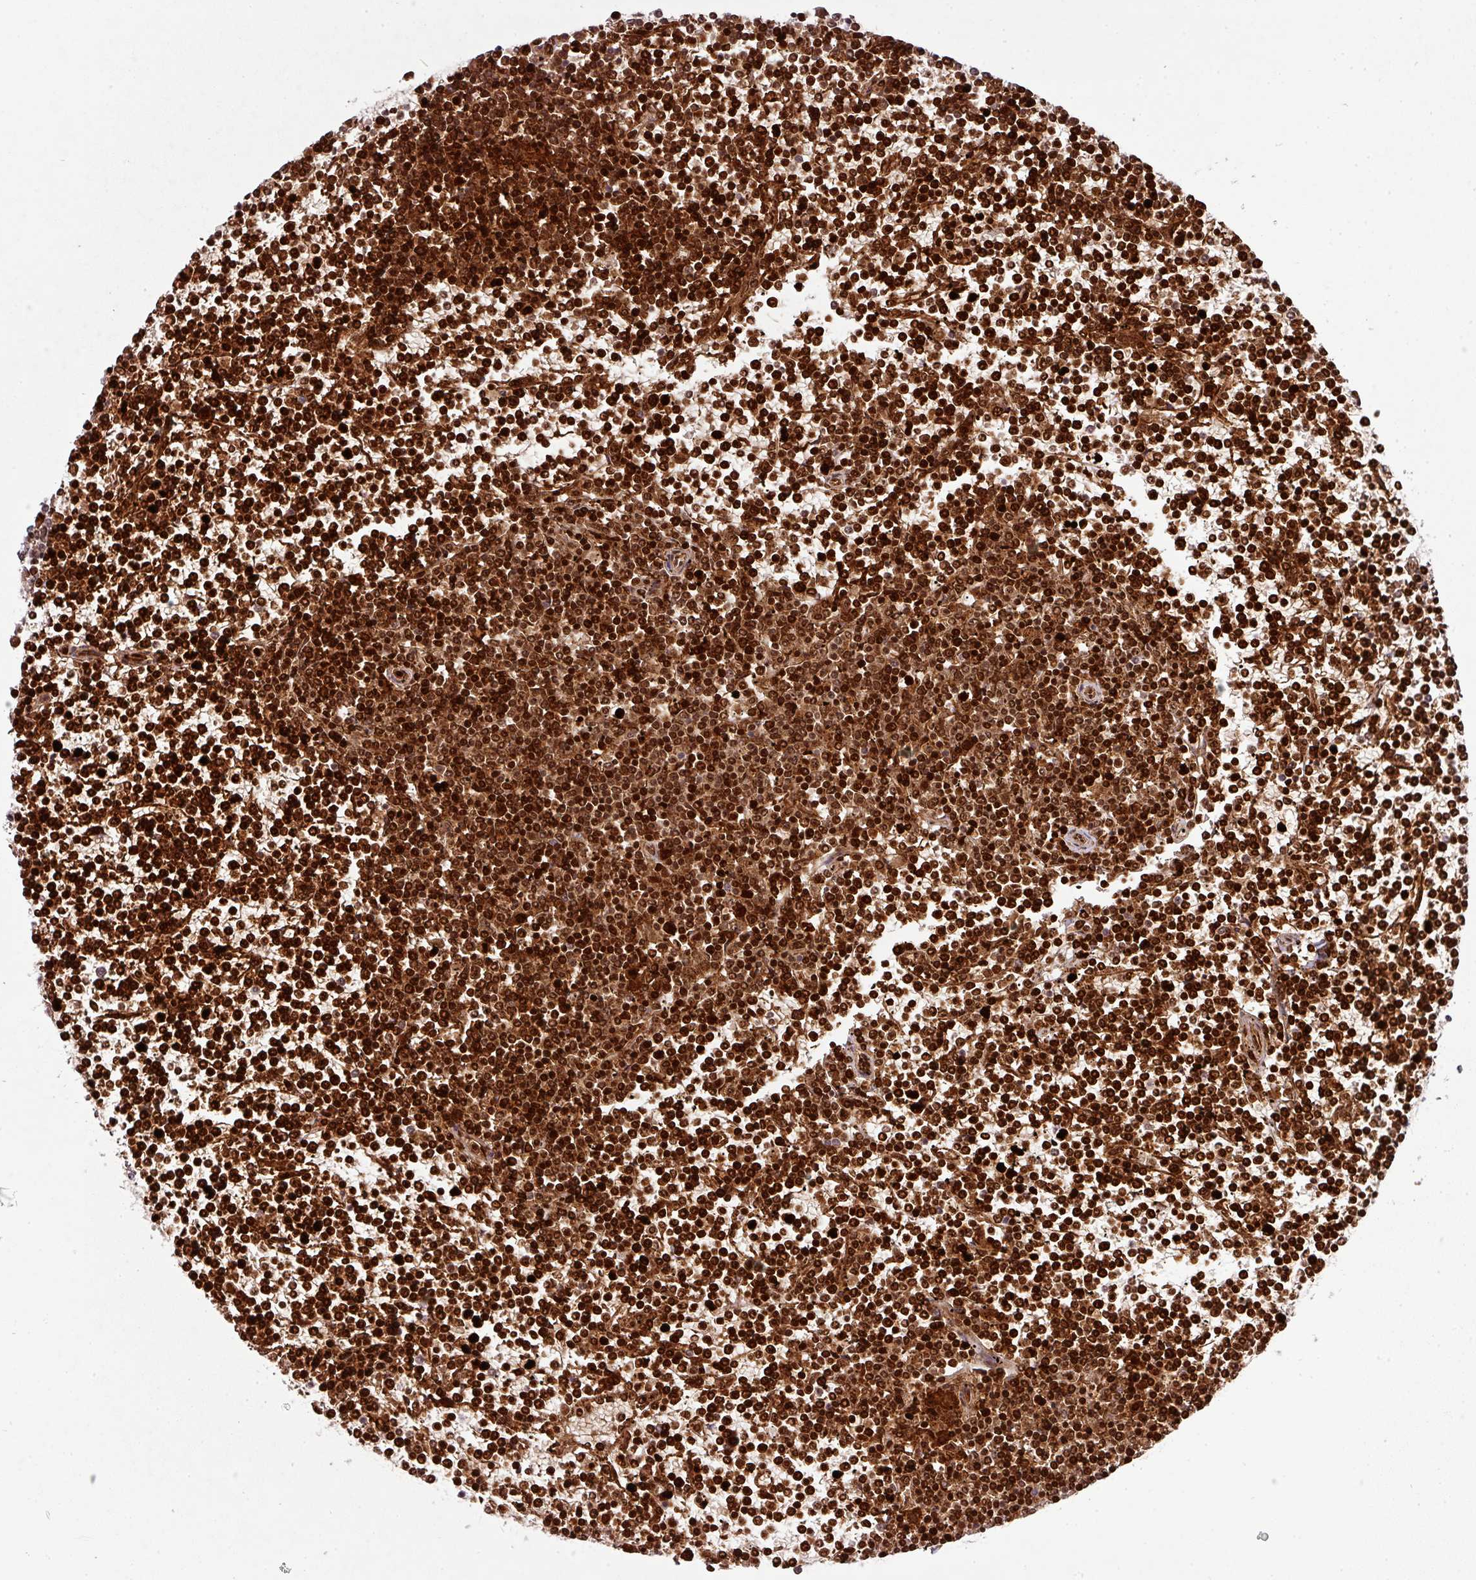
{"staining": {"intensity": "strong", "quantity": ">75%", "location": "cytoplasmic/membranous,nuclear"}, "tissue": "lymphoma", "cell_type": "Tumor cells", "image_type": "cancer", "snomed": [{"axis": "morphology", "description": "Malignant lymphoma, non-Hodgkin's type, Low grade"}, {"axis": "topography", "description": "Spleen"}], "caption": "An immunohistochemistry photomicrograph of neoplastic tissue is shown. Protein staining in brown labels strong cytoplasmic/membranous and nuclear positivity in lymphoma within tumor cells.", "gene": "NEIL1", "patient": {"sex": "female", "age": 19}}